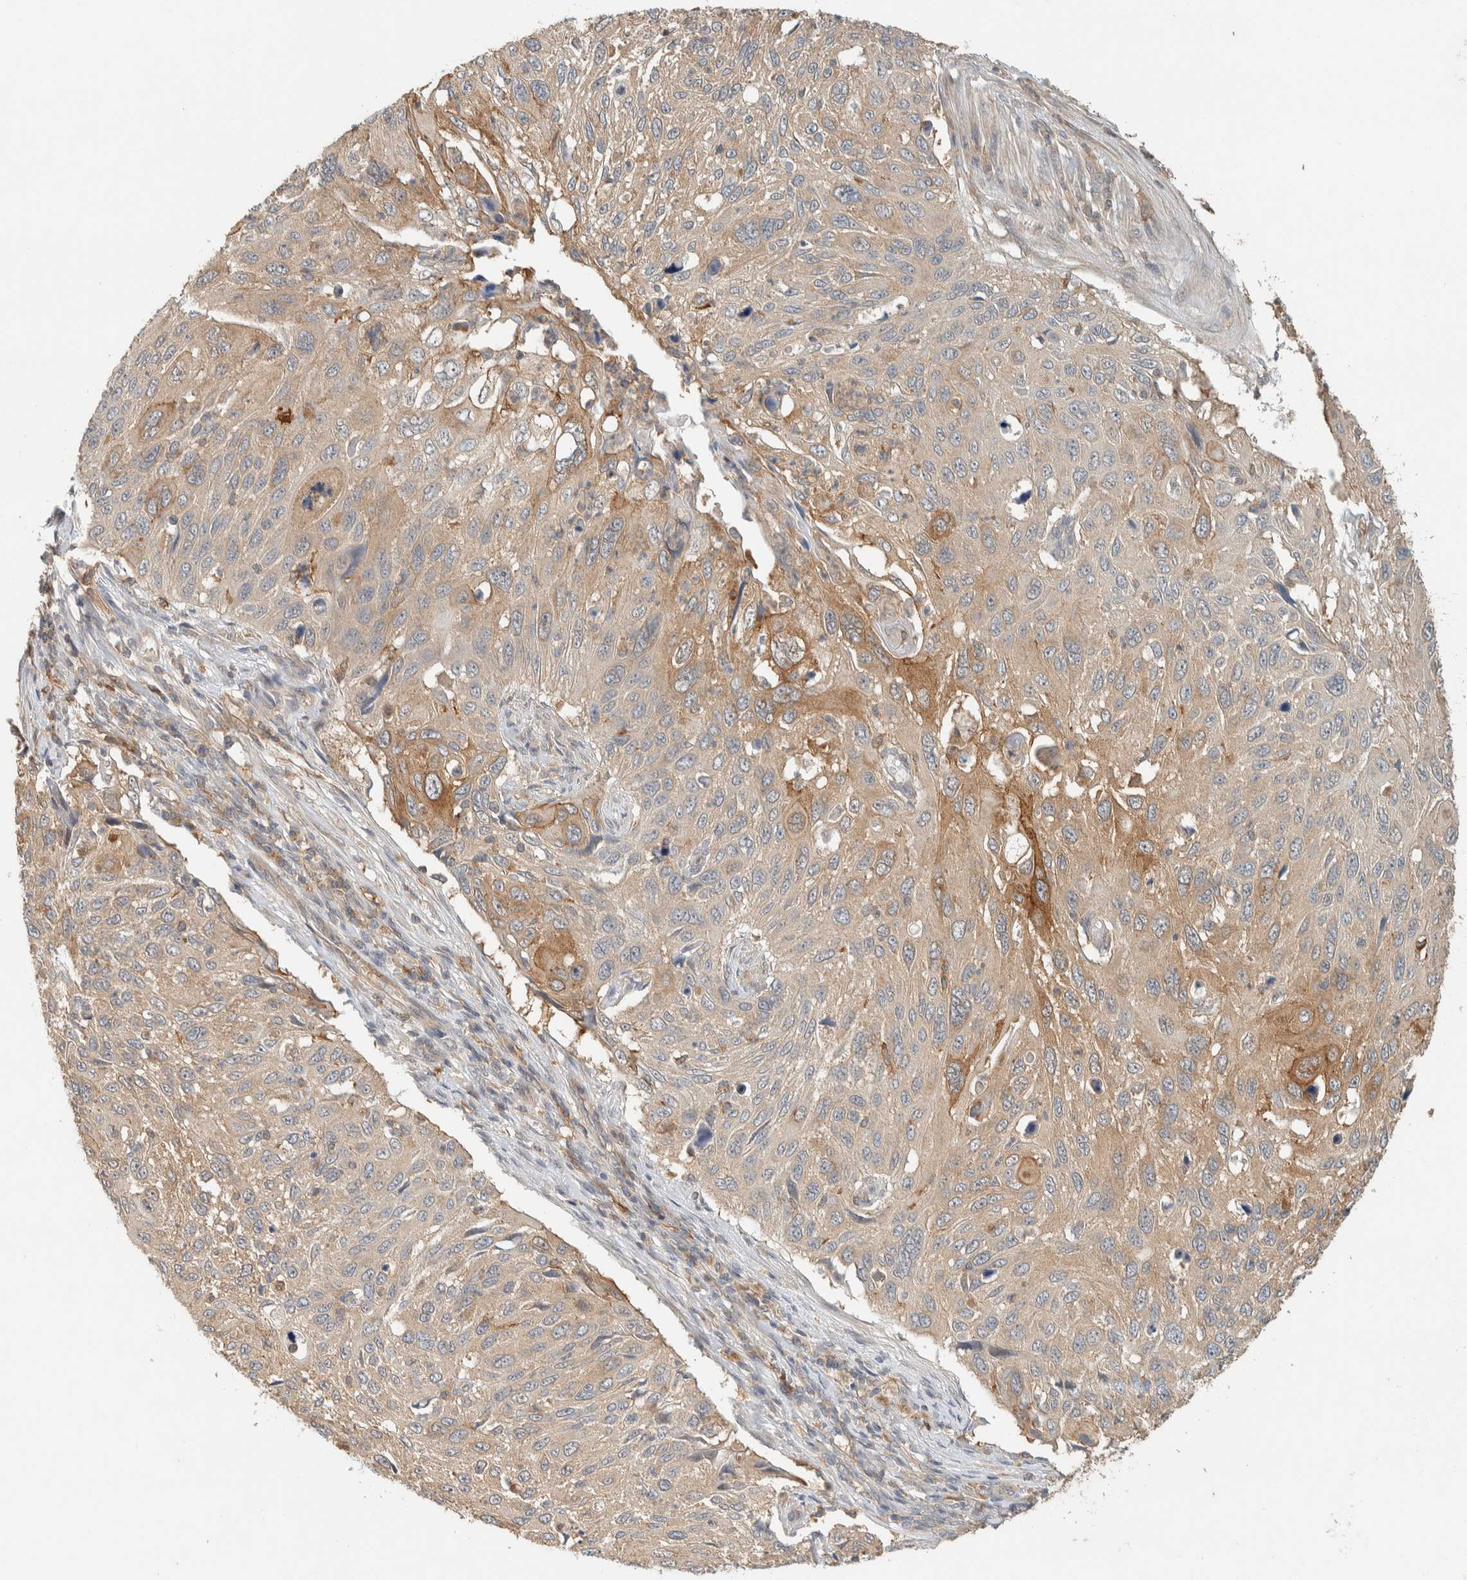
{"staining": {"intensity": "moderate", "quantity": "<25%", "location": "cytoplasmic/membranous"}, "tissue": "cervical cancer", "cell_type": "Tumor cells", "image_type": "cancer", "snomed": [{"axis": "morphology", "description": "Squamous cell carcinoma, NOS"}, {"axis": "topography", "description": "Cervix"}], "caption": "Squamous cell carcinoma (cervical) stained with immunohistochemistry demonstrates moderate cytoplasmic/membranous positivity in approximately <25% of tumor cells.", "gene": "RAB11FIP1", "patient": {"sex": "female", "age": 70}}